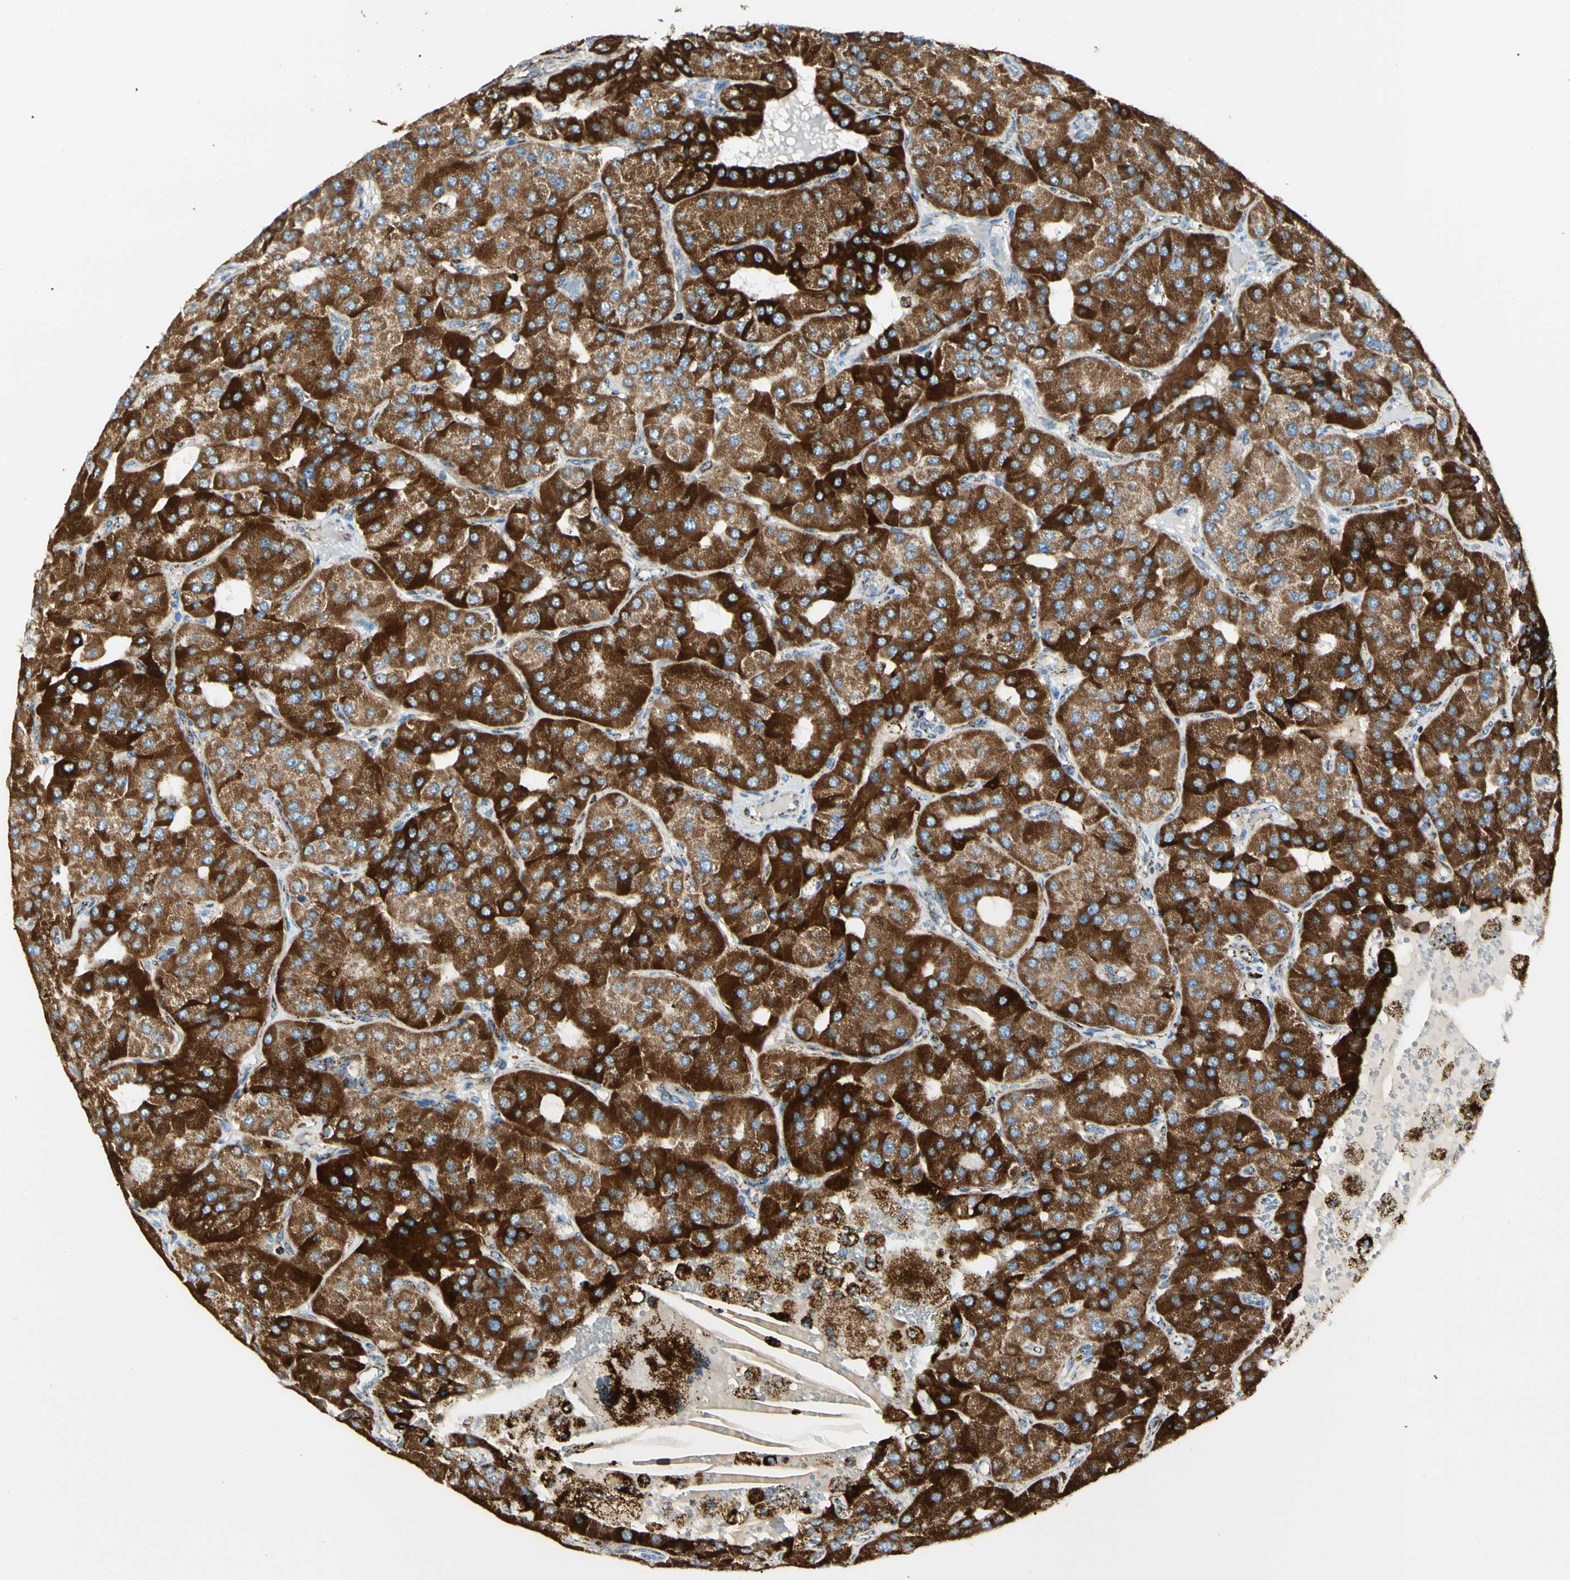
{"staining": {"intensity": "strong", "quantity": ">75%", "location": "cytoplasmic/membranous"}, "tissue": "parathyroid gland", "cell_type": "Glandular cells", "image_type": "normal", "snomed": [{"axis": "morphology", "description": "Normal tissue, NOS"}, {"axis": "morphology", "description": "Adenoma, NOS"}, {"axis": "topography", "description": "Parathyroid gland"}], "caption": "Benign parathyroid gland shows strong cytoplasmic/membranous staining in approximately >75% of glandular cells, visualized by immunohistochemistry.", "gene": "ME2", "patient": {"sex": "female", "age": 86}}